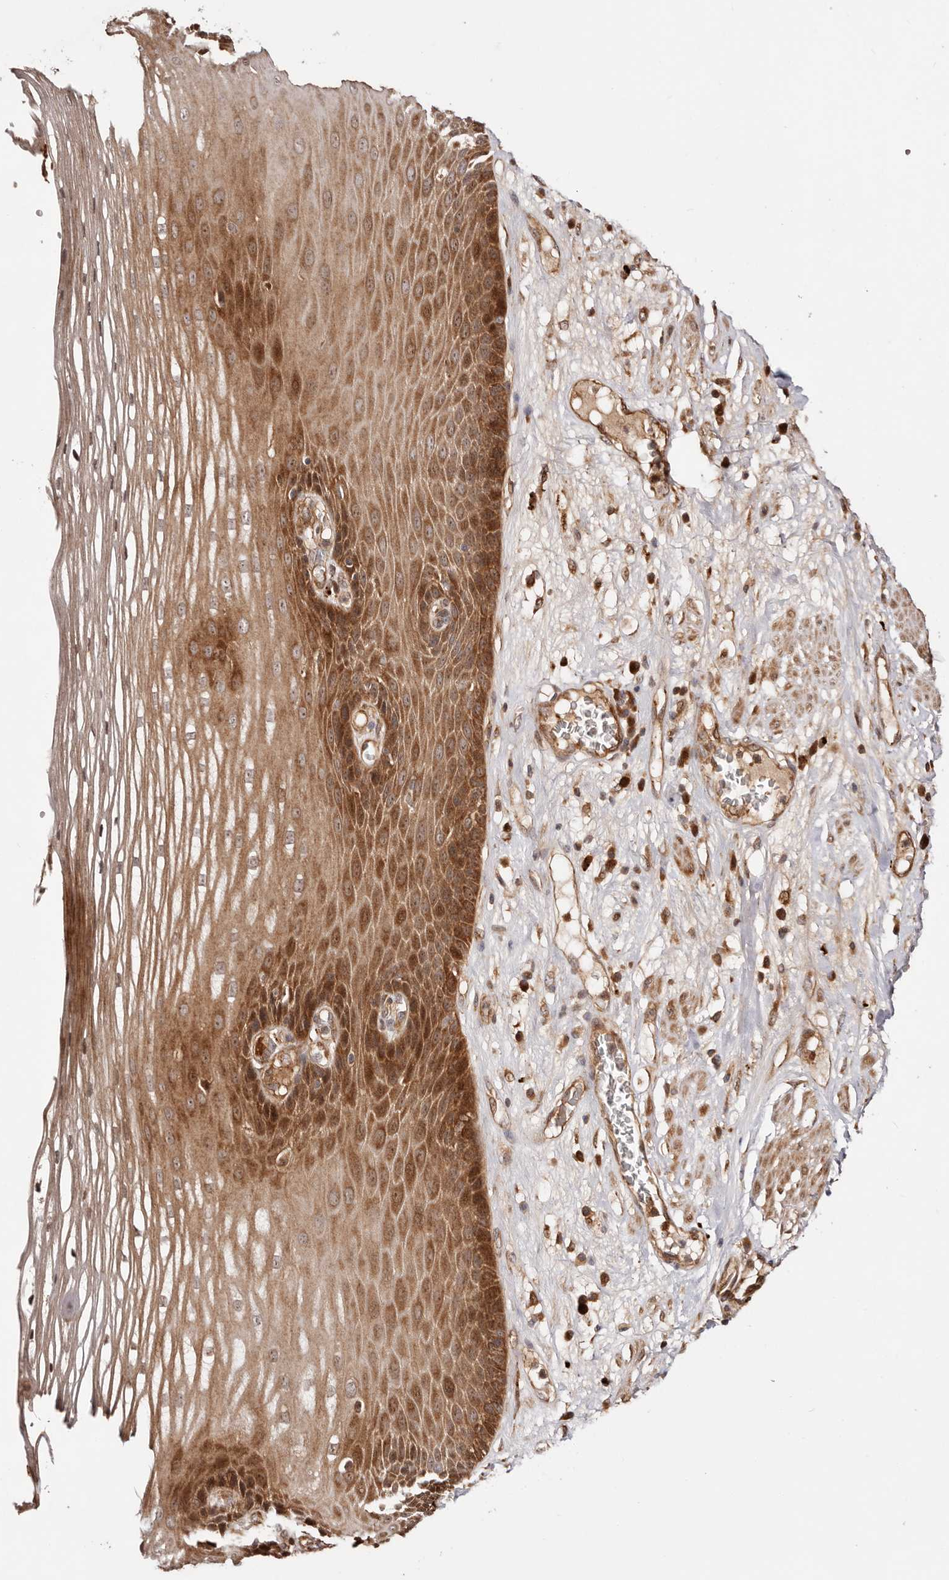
{"staining": {"intensity": "moderate", "quantity": ">75%", "location": "cytoplasmic/membranous,nuclear"}, "tissue": "esophagus", "cell_type": "Squamous epithelial cells", "image_type": "normal", "snomed": [{"axis": "morphology", "description": "Normal tissue, NOS"}, {"axis": "topography", "description": "Esophagus"}], "caption": "High-power microscopy captured an immunohistochemistry (IHC) micrograph of unremarkable esophagus, revealing moderate cytoplasmic/membranous,nuclear expression in approximately >75% of squamous epithelial cells.", "gene": "PTPN22", "patient": {"sex": "male", "age": 62}}